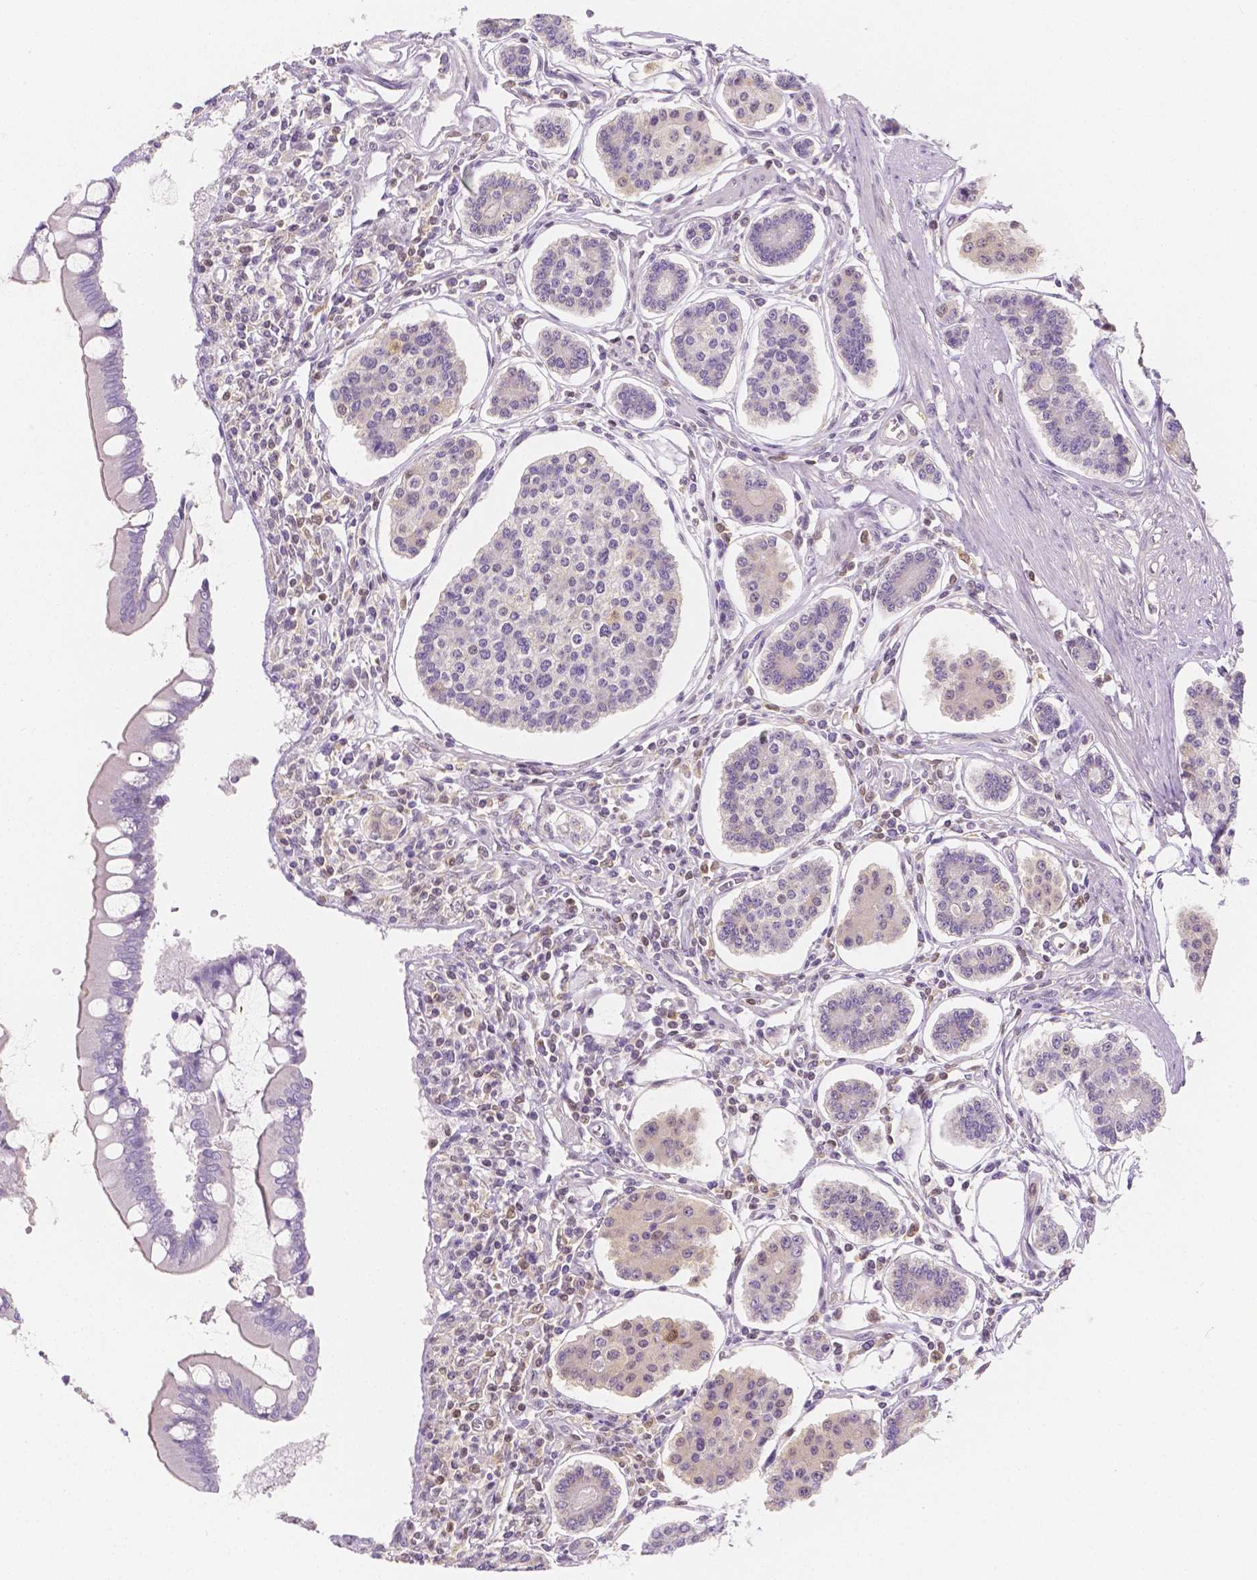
{"staining": {"intensity": "weak", "quantity": "<25%", "location": "cytoplasmic/membranous,nuclear"}, "tissue": "carcinoid", "cell_type": "Tumor cells", "image_type": "cancer", "snomed": [{"axis": "morphology", "description": "Carcinoid, malignant, NOS"}, {"axis": "topography", "description": "Small intestine"}], "caption": "A micrograph of human carcinoid is negative for staining in tumor cells. (Immunohistochemistry, brightfield microscopy, high magnification).", "gene": "SGTB", "patient": {"sex": "female", "age": 65}}